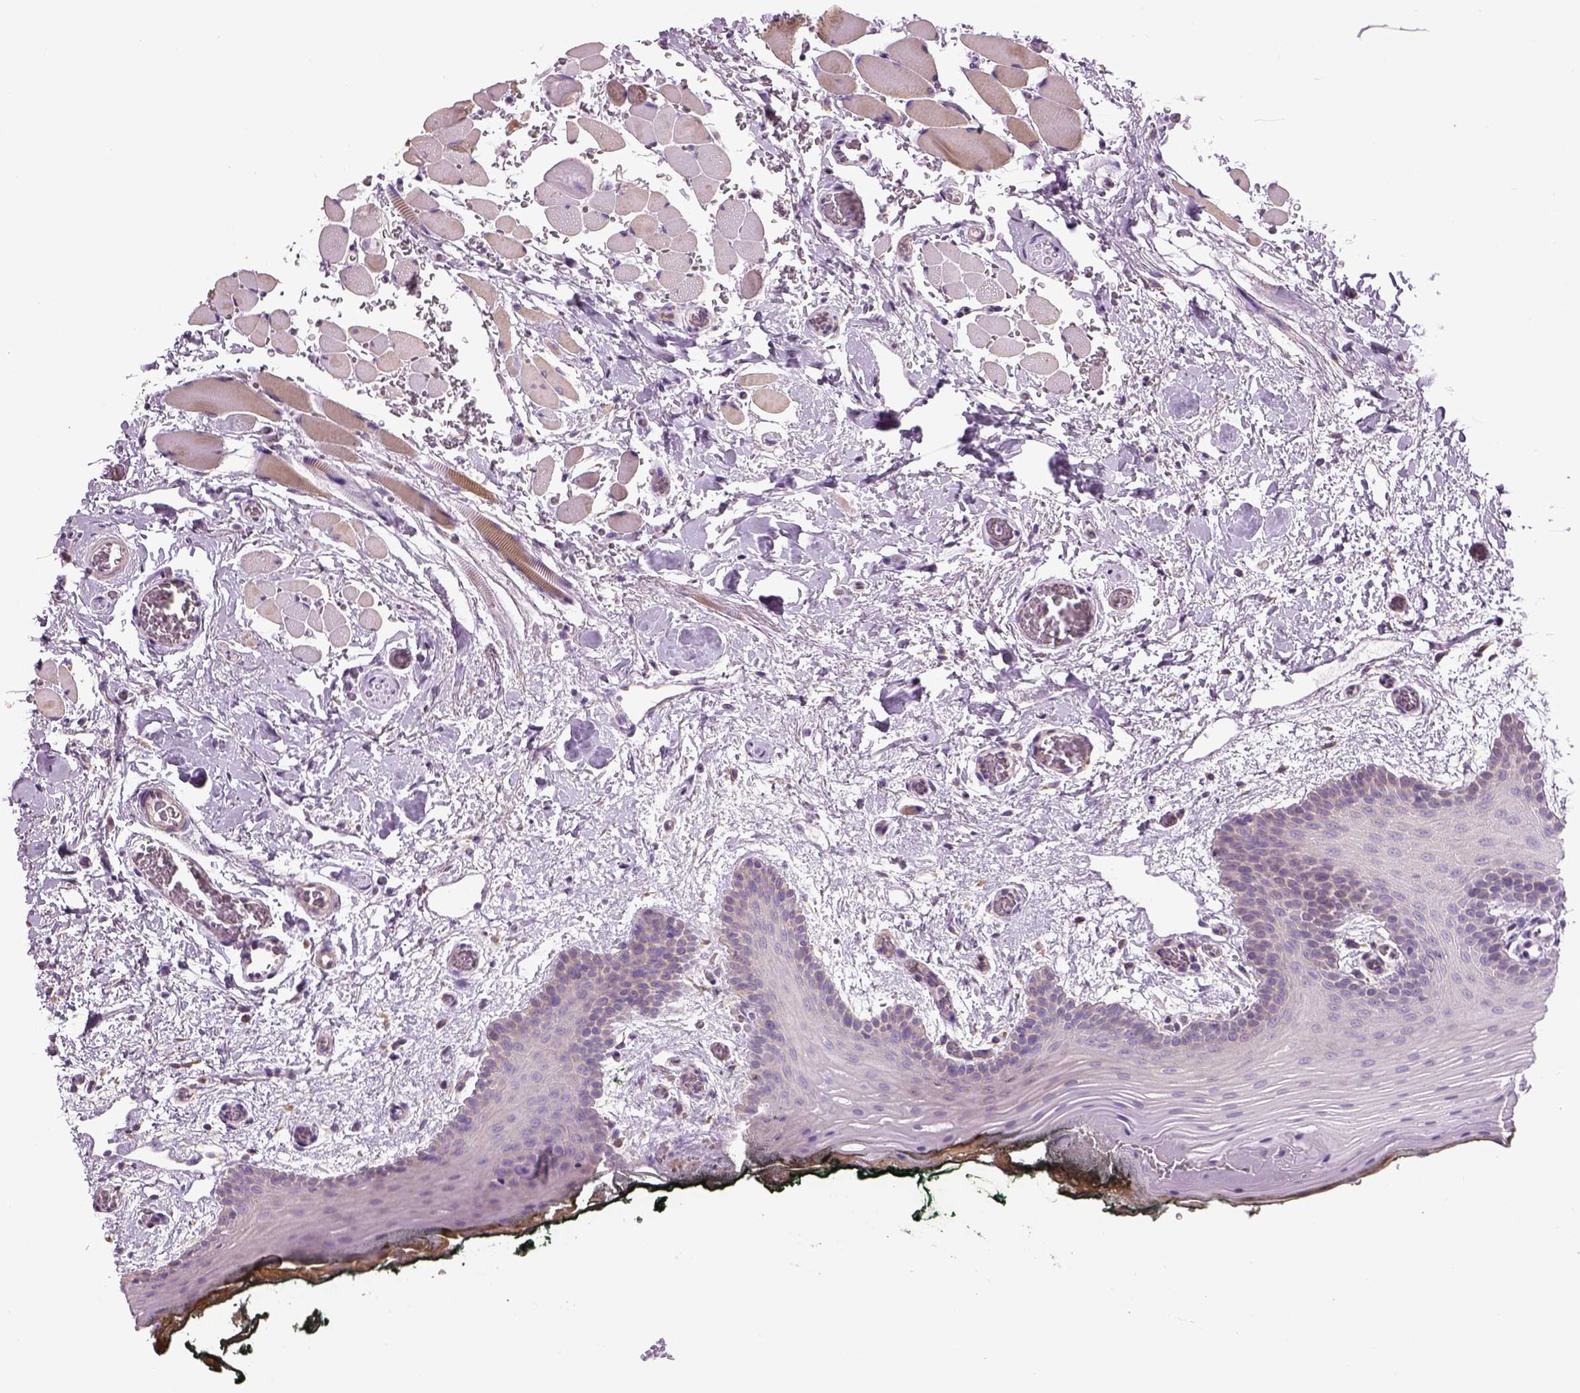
{"staining": {"intensity": "weak", "quantity": "<25%", "location": "cytoplasmic/membranous"}, "tissue": "oral mucosa", "cell_type": "Squamous epithelial cells", "image_type": "normal", "snomed": [{"axis": "morphology", "description": "Normal tissue, NOS"}, {"axis": "topography", "description": "Oral tissue"}, {"axis": "topography", "description": "Head-Neck"}], "caption": "Immunohistochemistry (IHC) of normal oral mucosa reveals no positivity in squamous epithelial cells.", "gene": "IFT52", "patient": {"sex": "male", "age": 65}}